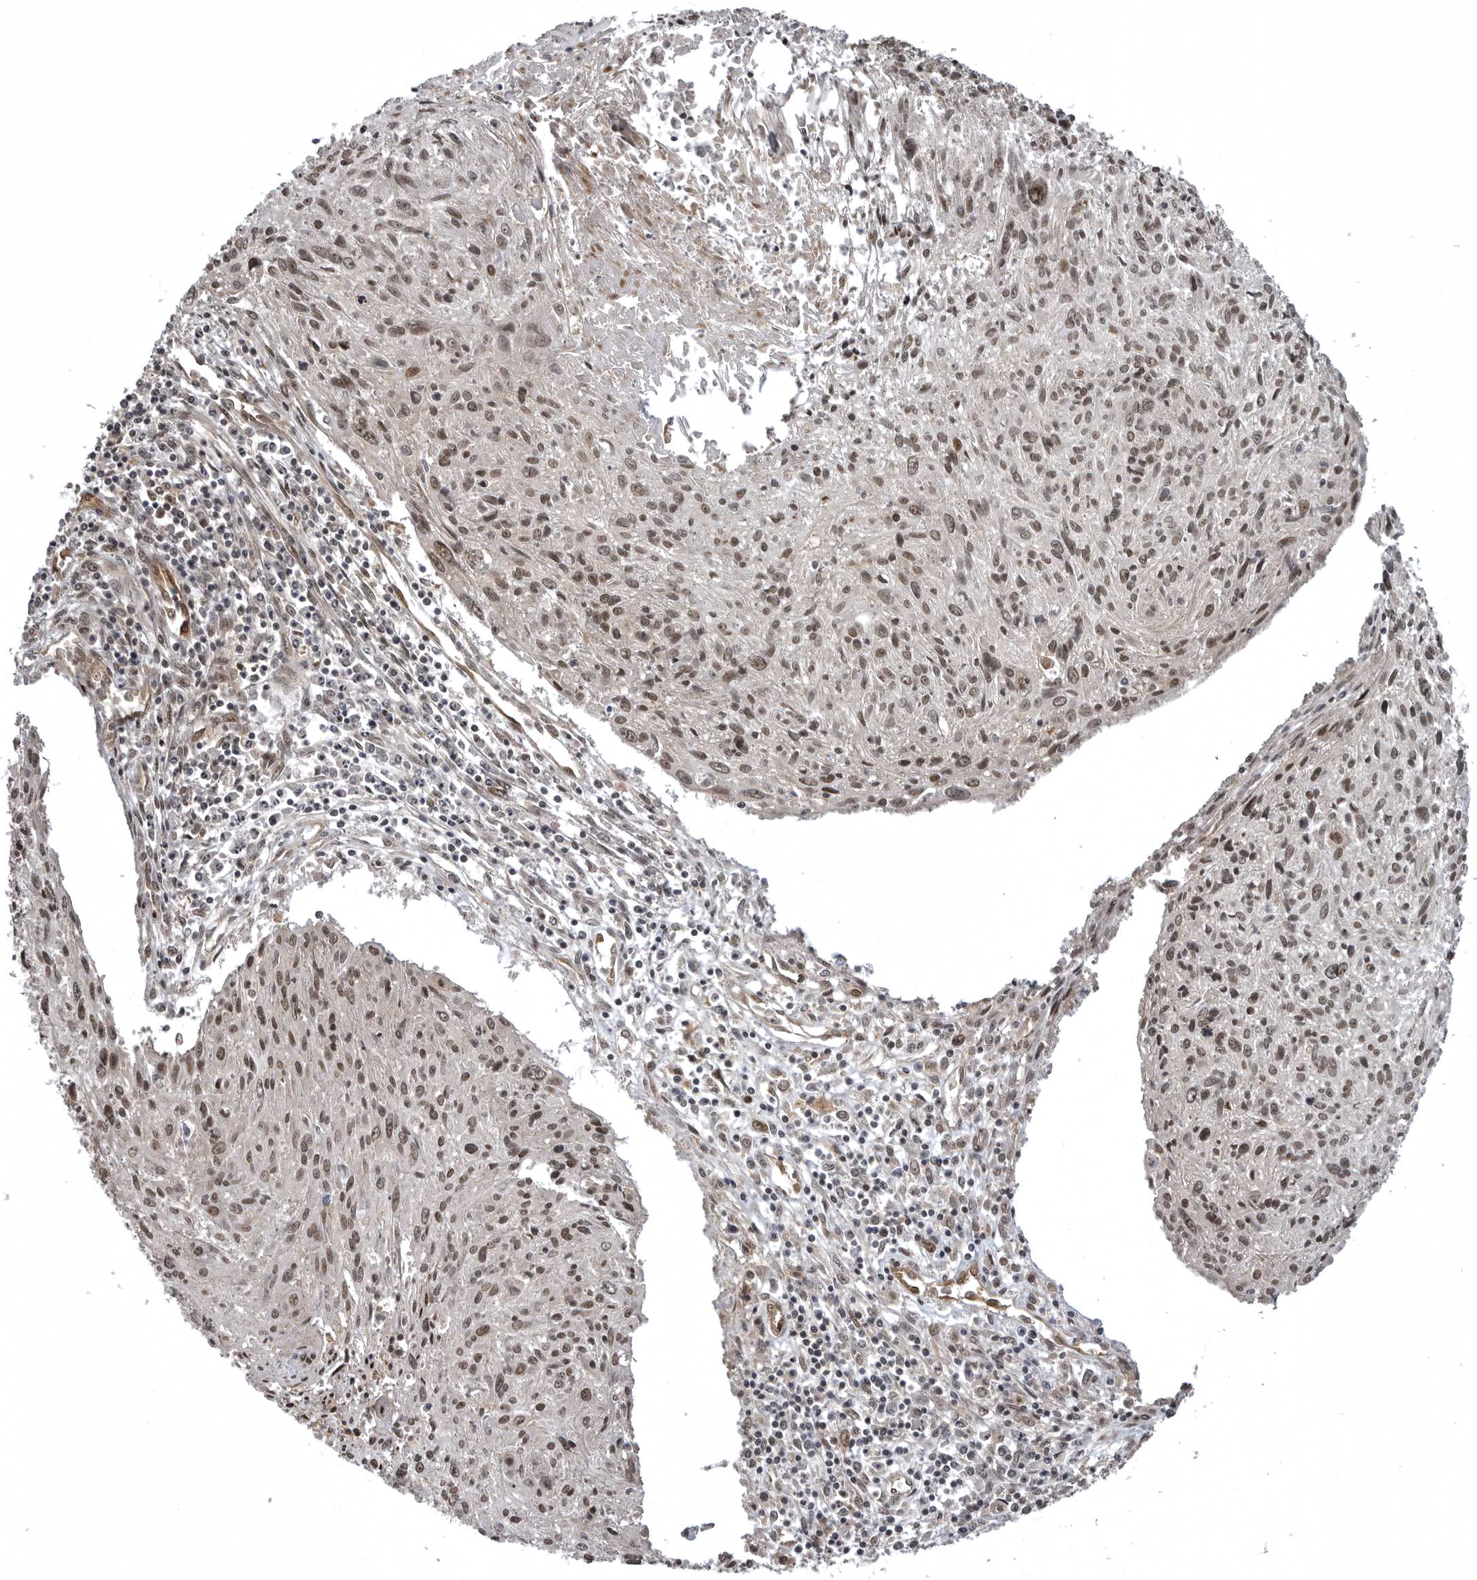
{"staining": {"intensity": "moderate", "quantity": ">75%", "location": "nuclear"}, "tissue": "cervical cancer", "cell_type": "Tumor cells", "image_type": "cancer", "snomed": [{"axis": "morphology", "description": "Squamous cell carcinoma, NOS"}, {"axis": "topography", "description": "Cervix"}], "caption": "An image of human cervical cancer (squamous cell carcinoma) stained for a protein demonstrates moderate nuclear brown staining in tumor cells.", "gene": "SNX16", "patient": {"sex": "female", "age": 51}}